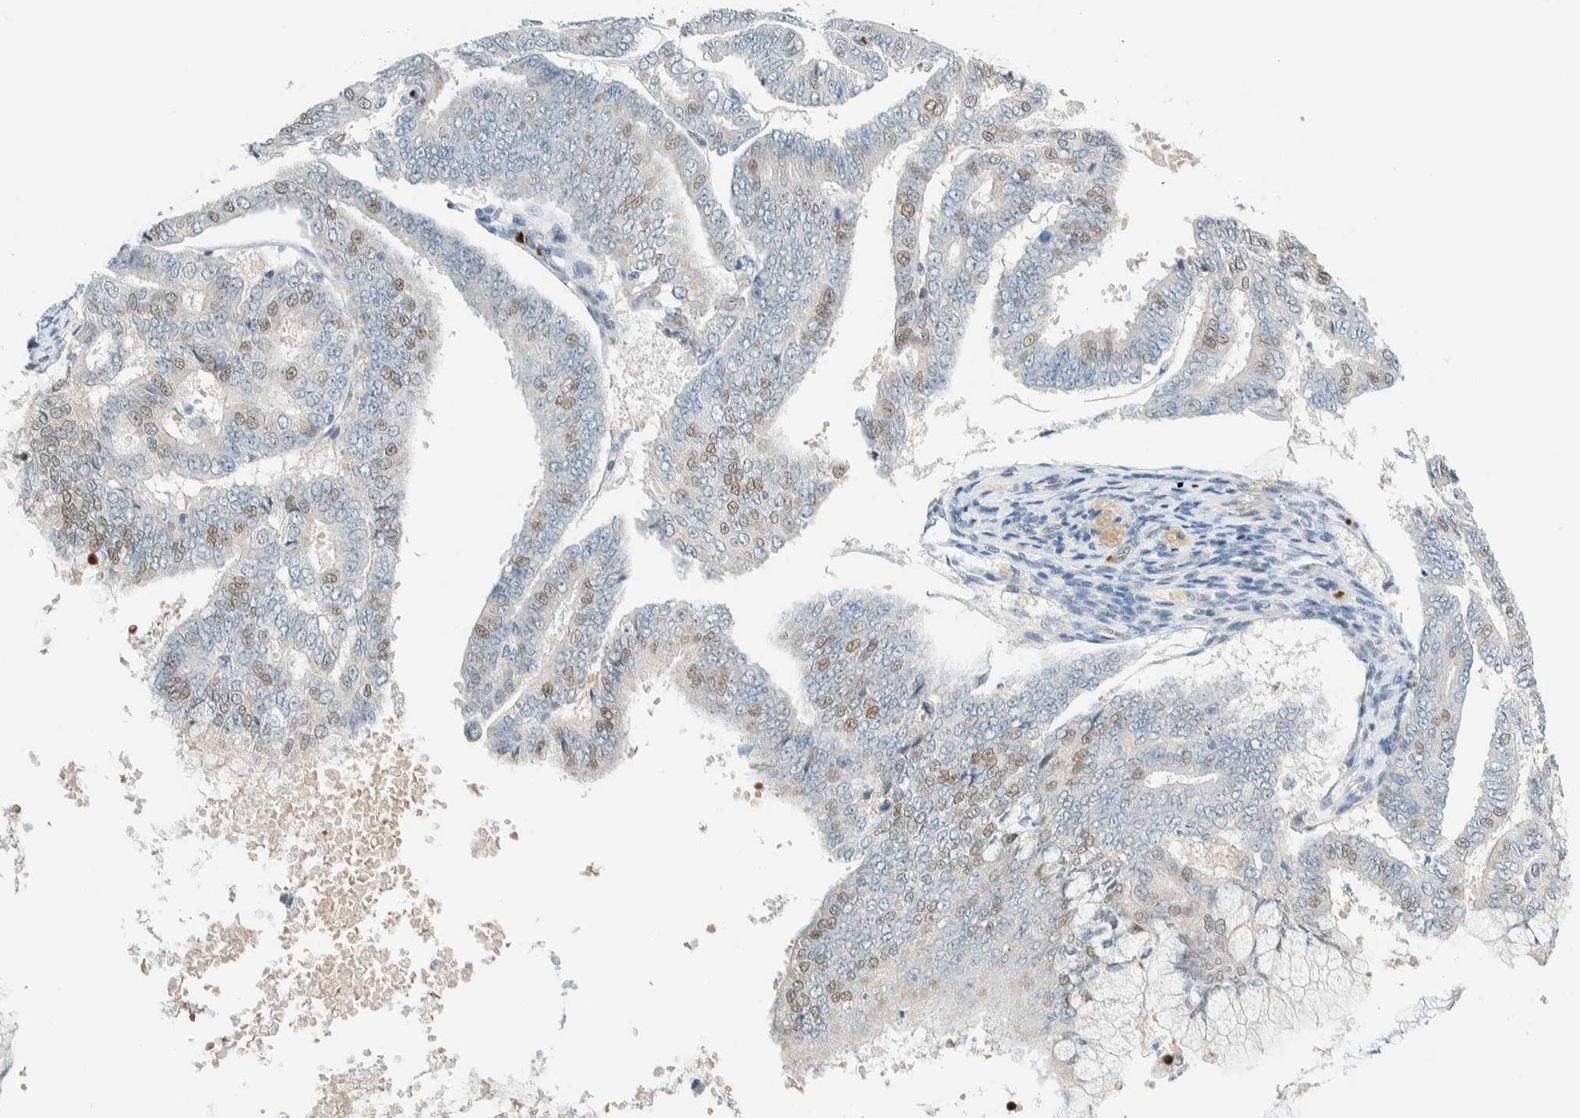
{"staining": {"intensity": "weak", "quantity": "25%-75%", "location": "nuclear"}, "tissue": "endometrial cancer", "cell_type": "Tumor cells", "image_type": "cancer", "snomed": [{"axis": "morphology", "description": "Adenocarcinoma, NOS"}, {"axis": "topography", "description": "Endometrium"}], "caption": "IHC image of neoplastic tissue: human endometrial adenocarcinoma stained using immunohistochemistry shows low levels of weak protein expression localized specifically in the nuclear of tumor cells, appearing as a nuclear brown color.", "gene": "TSTD2", "patient": {"sex": "female", "age": 63}}